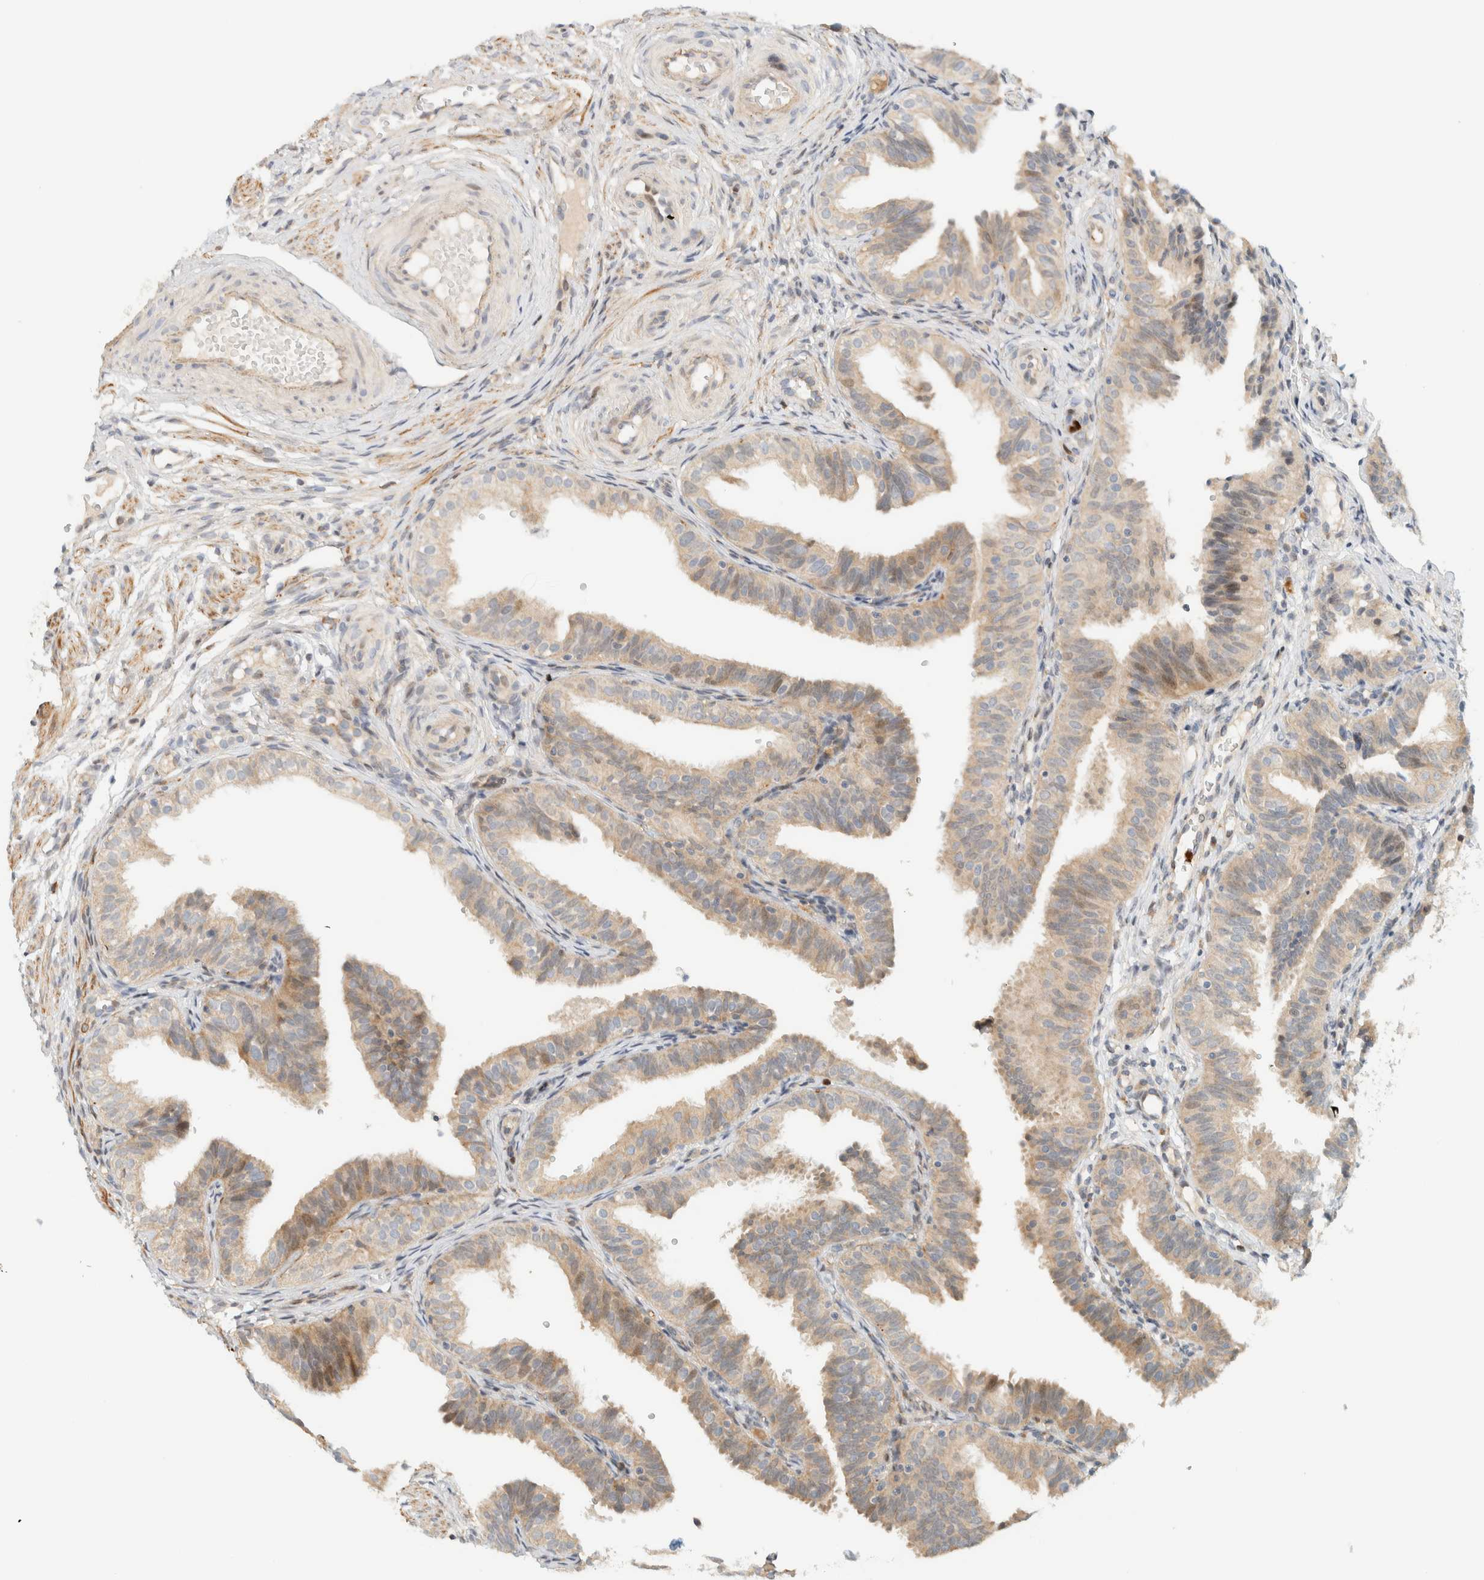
{"staining": {"intensity": "weak", "quantity": ">75%", "location": "cytoplasmic/membranous"}, "tissue": "fallopian tube", "cell_type": "Glandular cells", "image_type": "normal", "snomed": [{"axis": "morphology", "description": "Normal tissue, NOS"}, {"axis": "topography", "description": "Fallopian tube"}], "caption": "Protein expression analysis of benign human fallopian tube reveals weak cytoplasmic/membranous expression in approximately >75% of glandular cells. (DAB (3,3'-diaminobenzidine) IHC, brown staining for protein, blue staining for nuclei).", "gene": "CCDC171", "patient": {"sex": "female", "age": 35}}